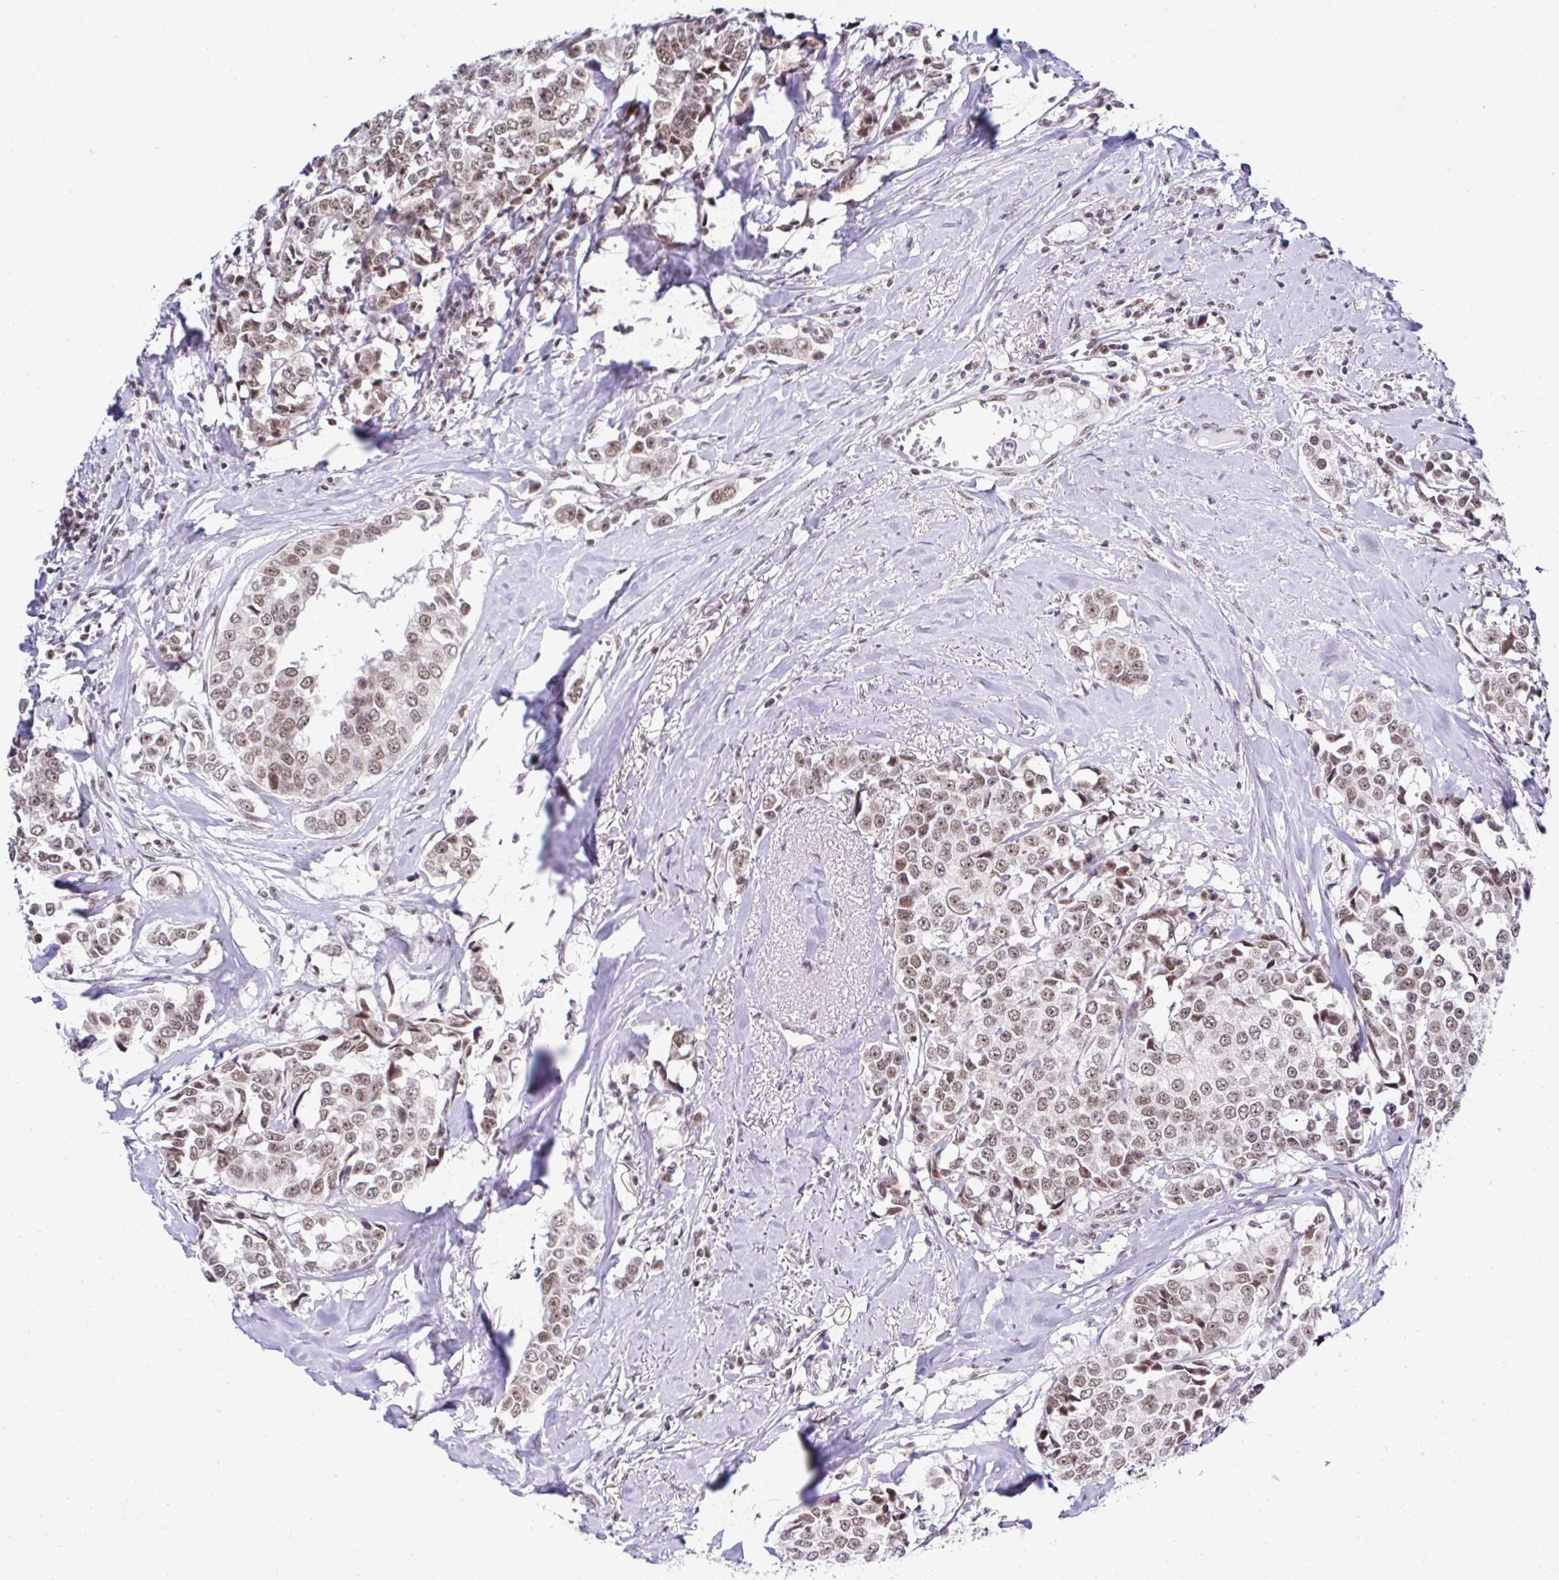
{"staining": {"intensity": "moderate", "quantity": ">75%", "location": "nuclear"}, "tissue": "breast cancer", "cell_type": "Tumor cells", "image_type": "cancer", "snomed": [{"axis": "morphology", "description": "Duct carcinoma"}, {"axis": "topography", "description": "Breast"}], "caption": "Breast cancer (intraductal carcinoma) was stained to show a protein in brown. There is medium levels of moderate nuclear positivity in approximately >75% of tumor cells.", "gene": "PTPN2", "patient": {"sex": "female", "age": 80}}